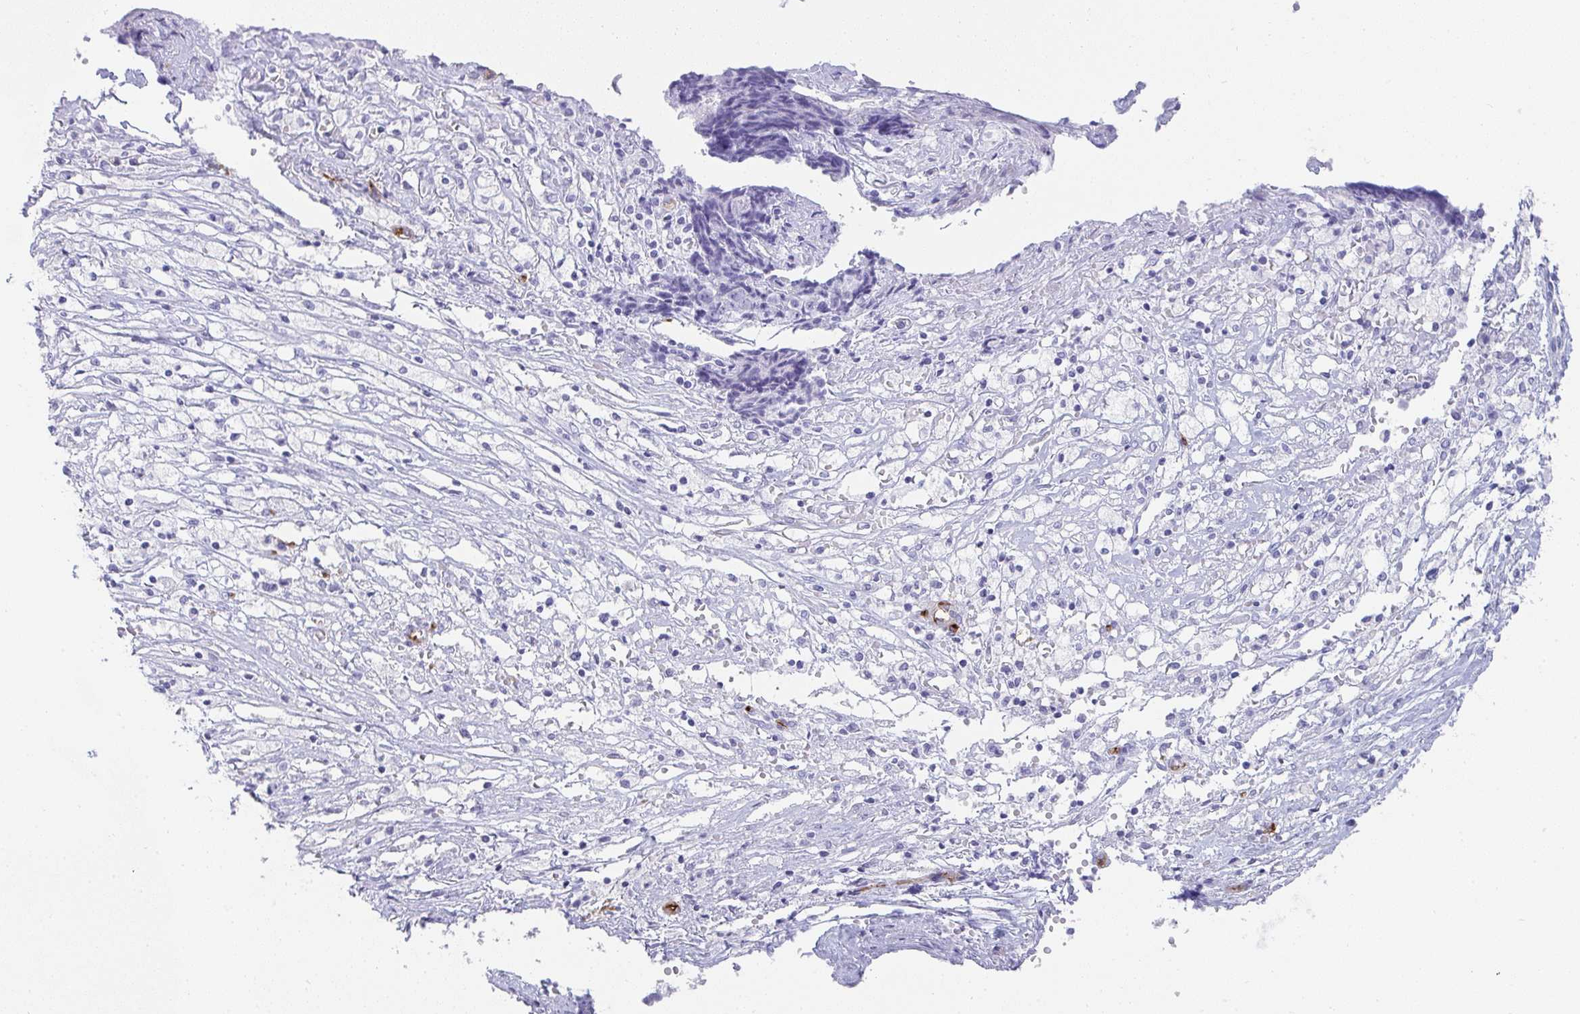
{"staining": {"intensity": "negative", "quantity": "none", "location": "none"}, "tissue": "ovarian cancer", "cell_type": "Tumor cells", "image_type": "cancer", "snomed": [{"axis": "morphology", "description": "Carcinoma, endometroid"}, {"axis": "topography", "description": "Ovary"}], "caption": "Photomicrograph shows no significant protein staining in tumor cells of ovarian cancer.", "gene": "PRND", "patient": {"sex": "female", "age": 42}}